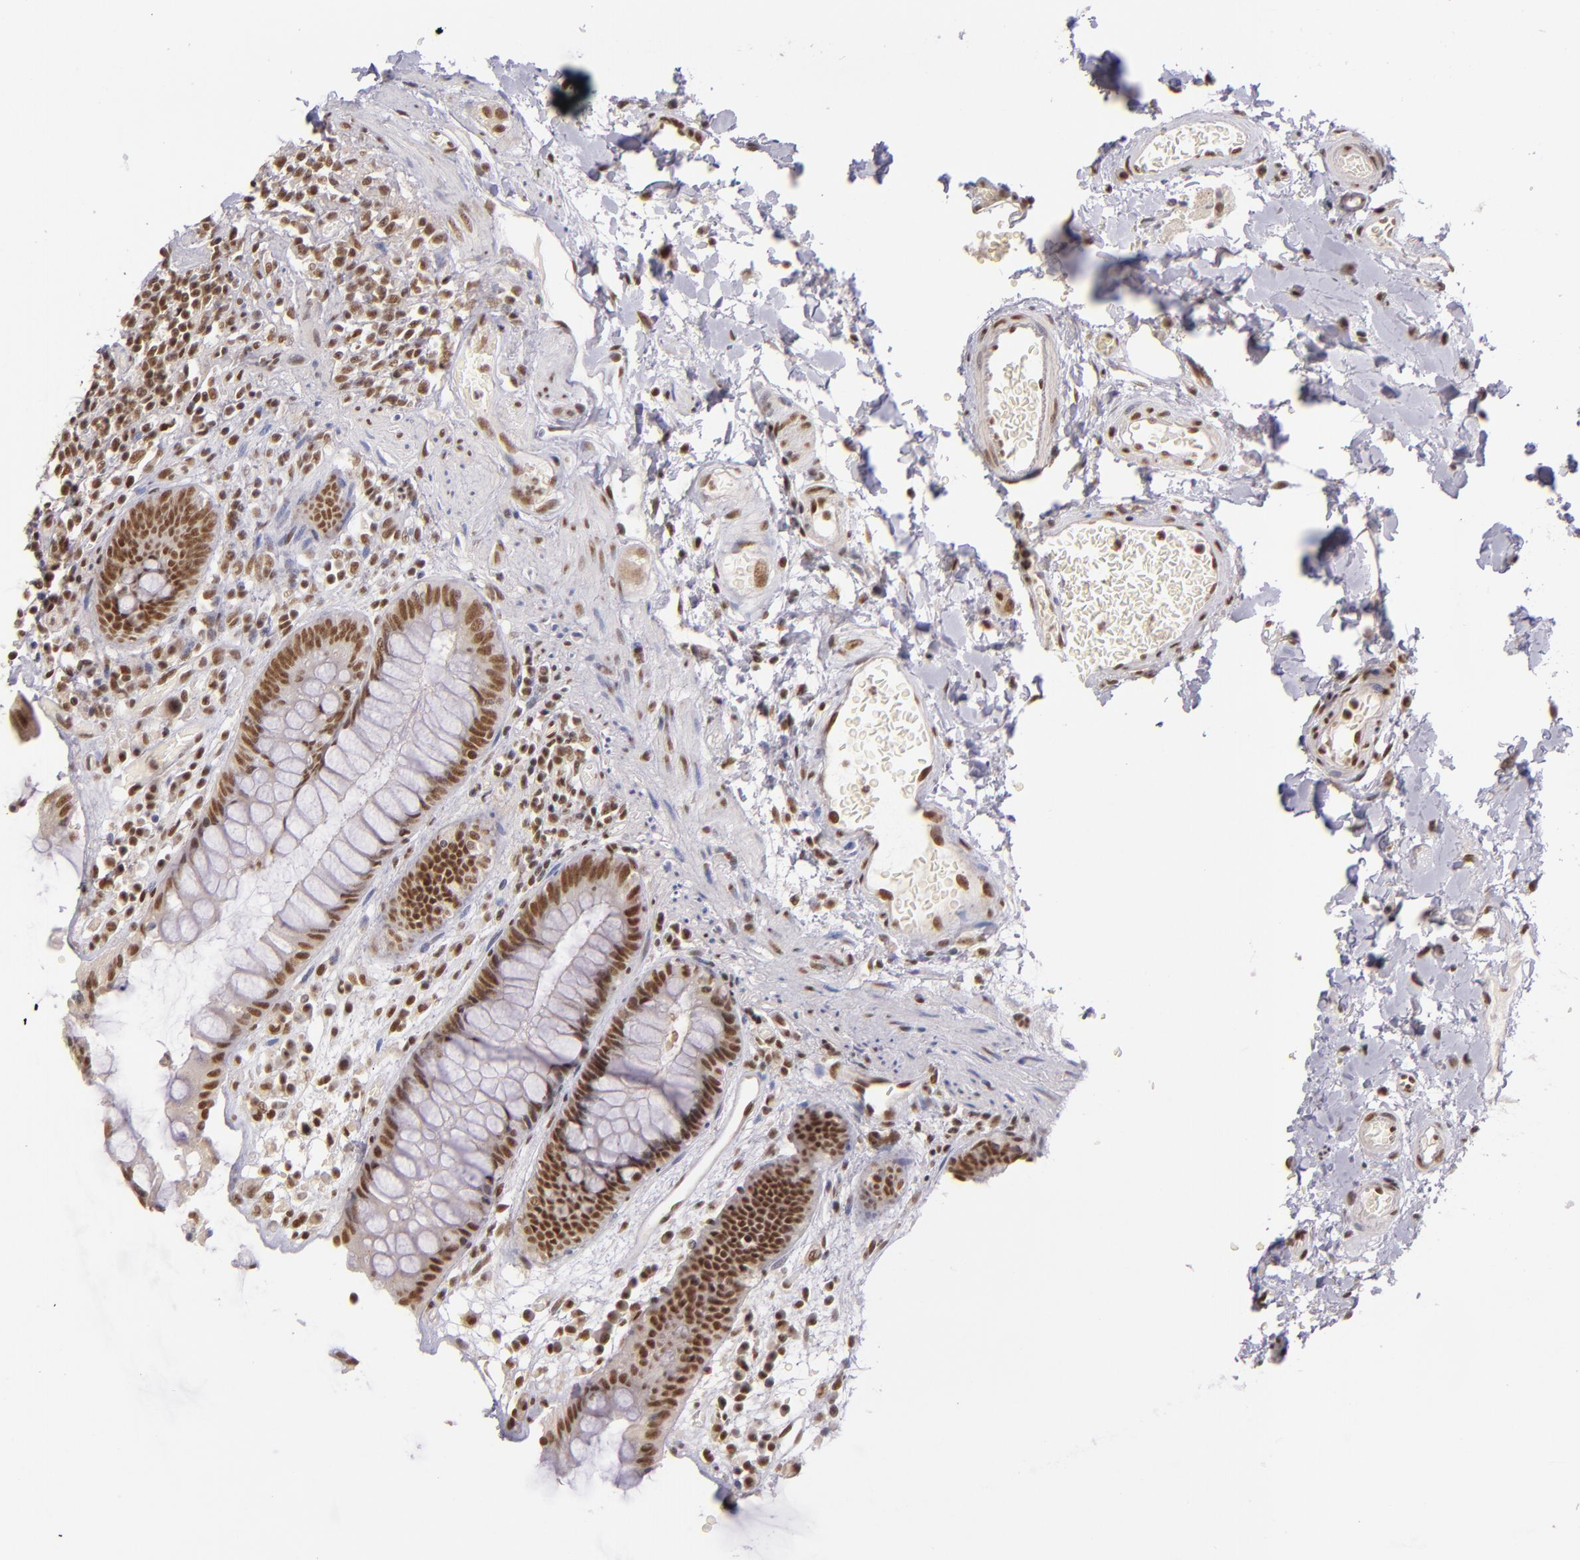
{"staining": {"intensity": "moderate", "quantity": ">75%", "location": "nuclear"}, "tissue": "rectum", "cell_type": "Glandular cells", "image_type": "normal", "snomed": [{"axis": "morphology", "description": "Normal tissue, NOS"}, {"axis": "topography", "description": "Rectum"}], "caption": "High-magnification brightfield microscopy of normal rectum stained with DAB (brown) and counterstained with hematoxylin (blue). glandular cells exhibit moderate nuclear expression is seen in about>75% of cells.", "gene": "ZNF148", "patient": {"sex": "female", "age": 46}}